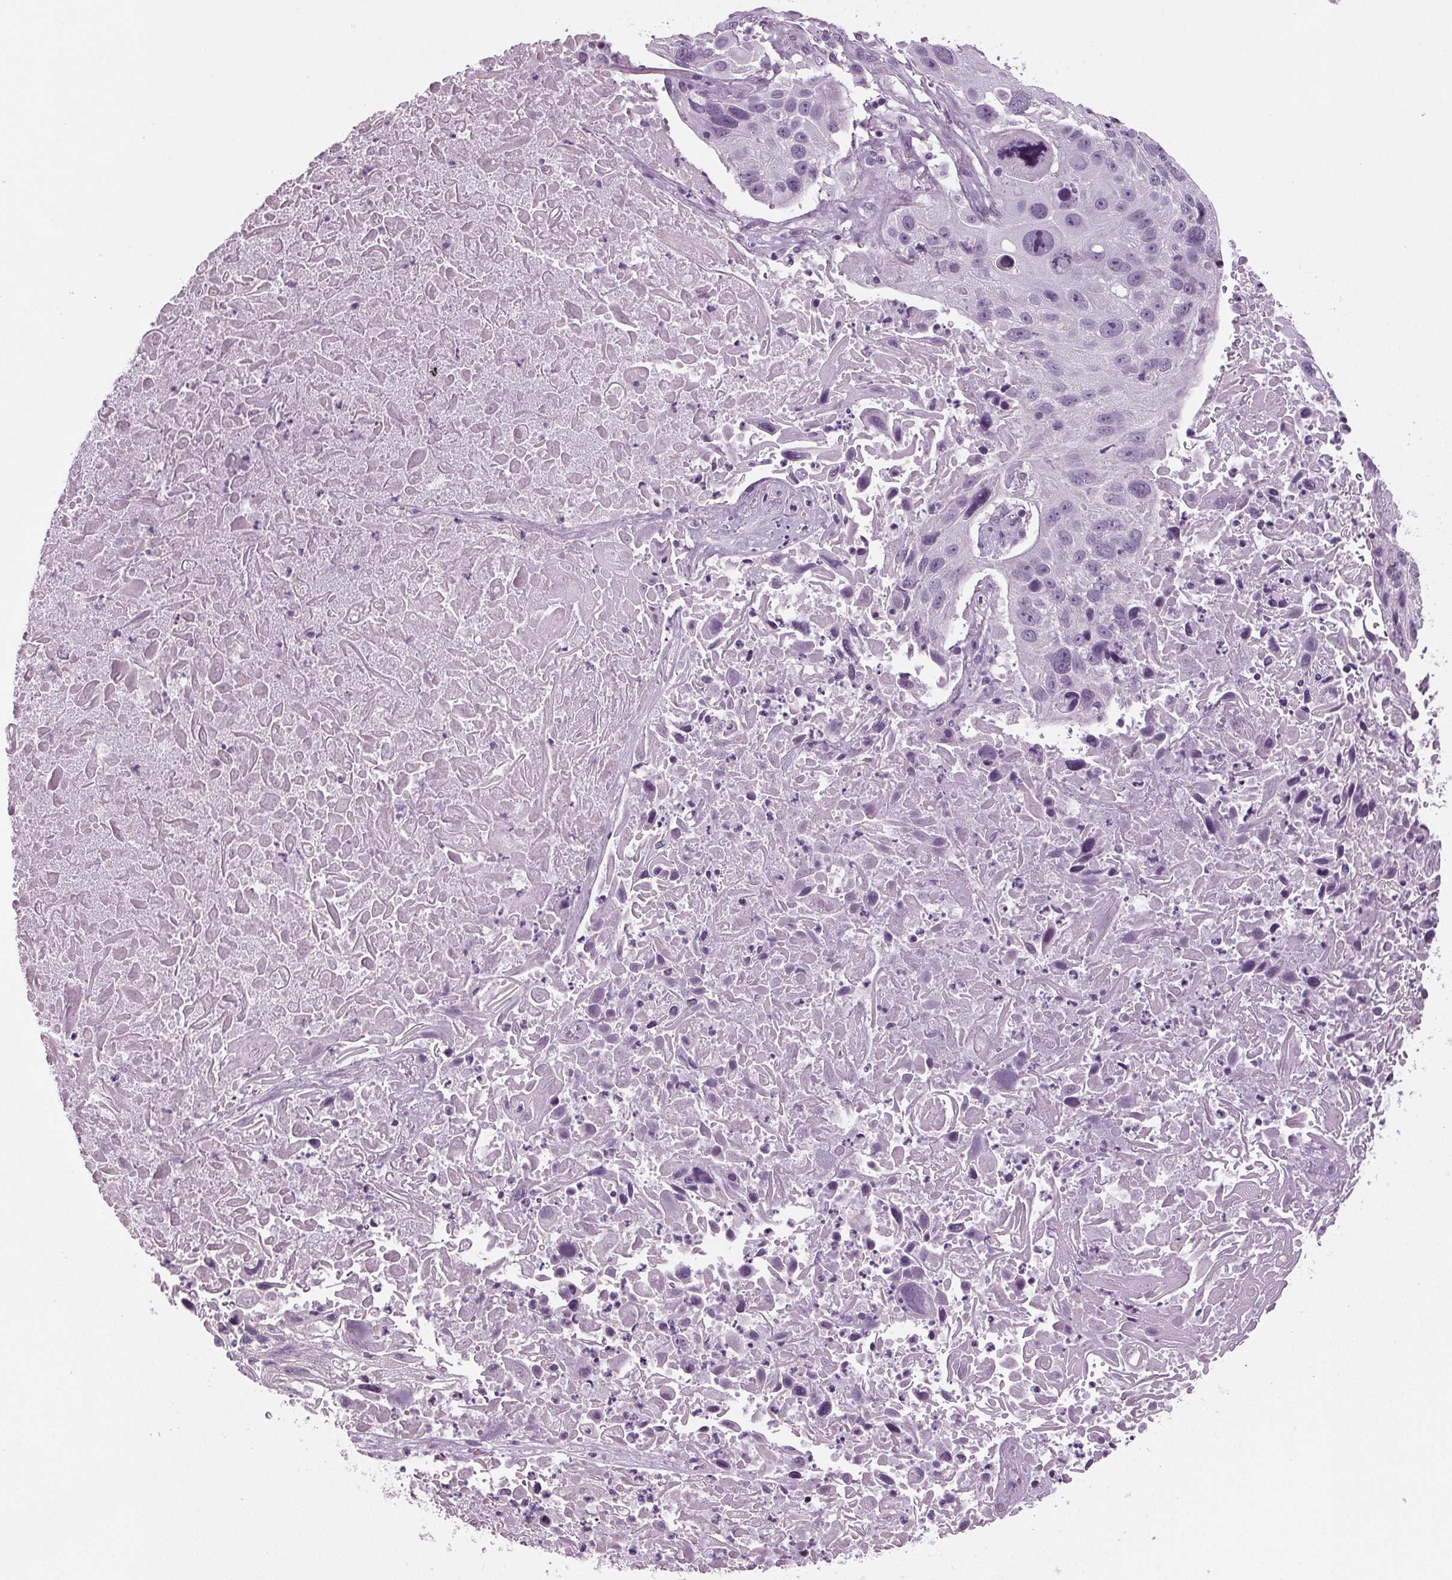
{"staining": {"intensity": "negative", "quantity": "none", "location": "none"}, "tissue": "lung cancer", "cell_type": "Tumor cells", "image_type": "cancer", "snomed": [{"axis": "morphology", "description": "Normal morphology"}, {"axis": "morphology", "description": "Squamous cell carcinoma, NOS"}, {"axis": "topography", "description": "Lymph node"}, {"axis": "topography", "description": "Lung"}], "caption": "Immunohistochemical staining of squamous cell carcinoma (lung) shows no significant staining in tumor cells. Brightfield microscopy of immunohistochemistry stained with DAB (3,3'-diaminobenzidine) (brown) and hematoxylin (blue), captured at high magnification.", "gene": "BHLHE22", "patient": {"sex": "male", "age": 67}}